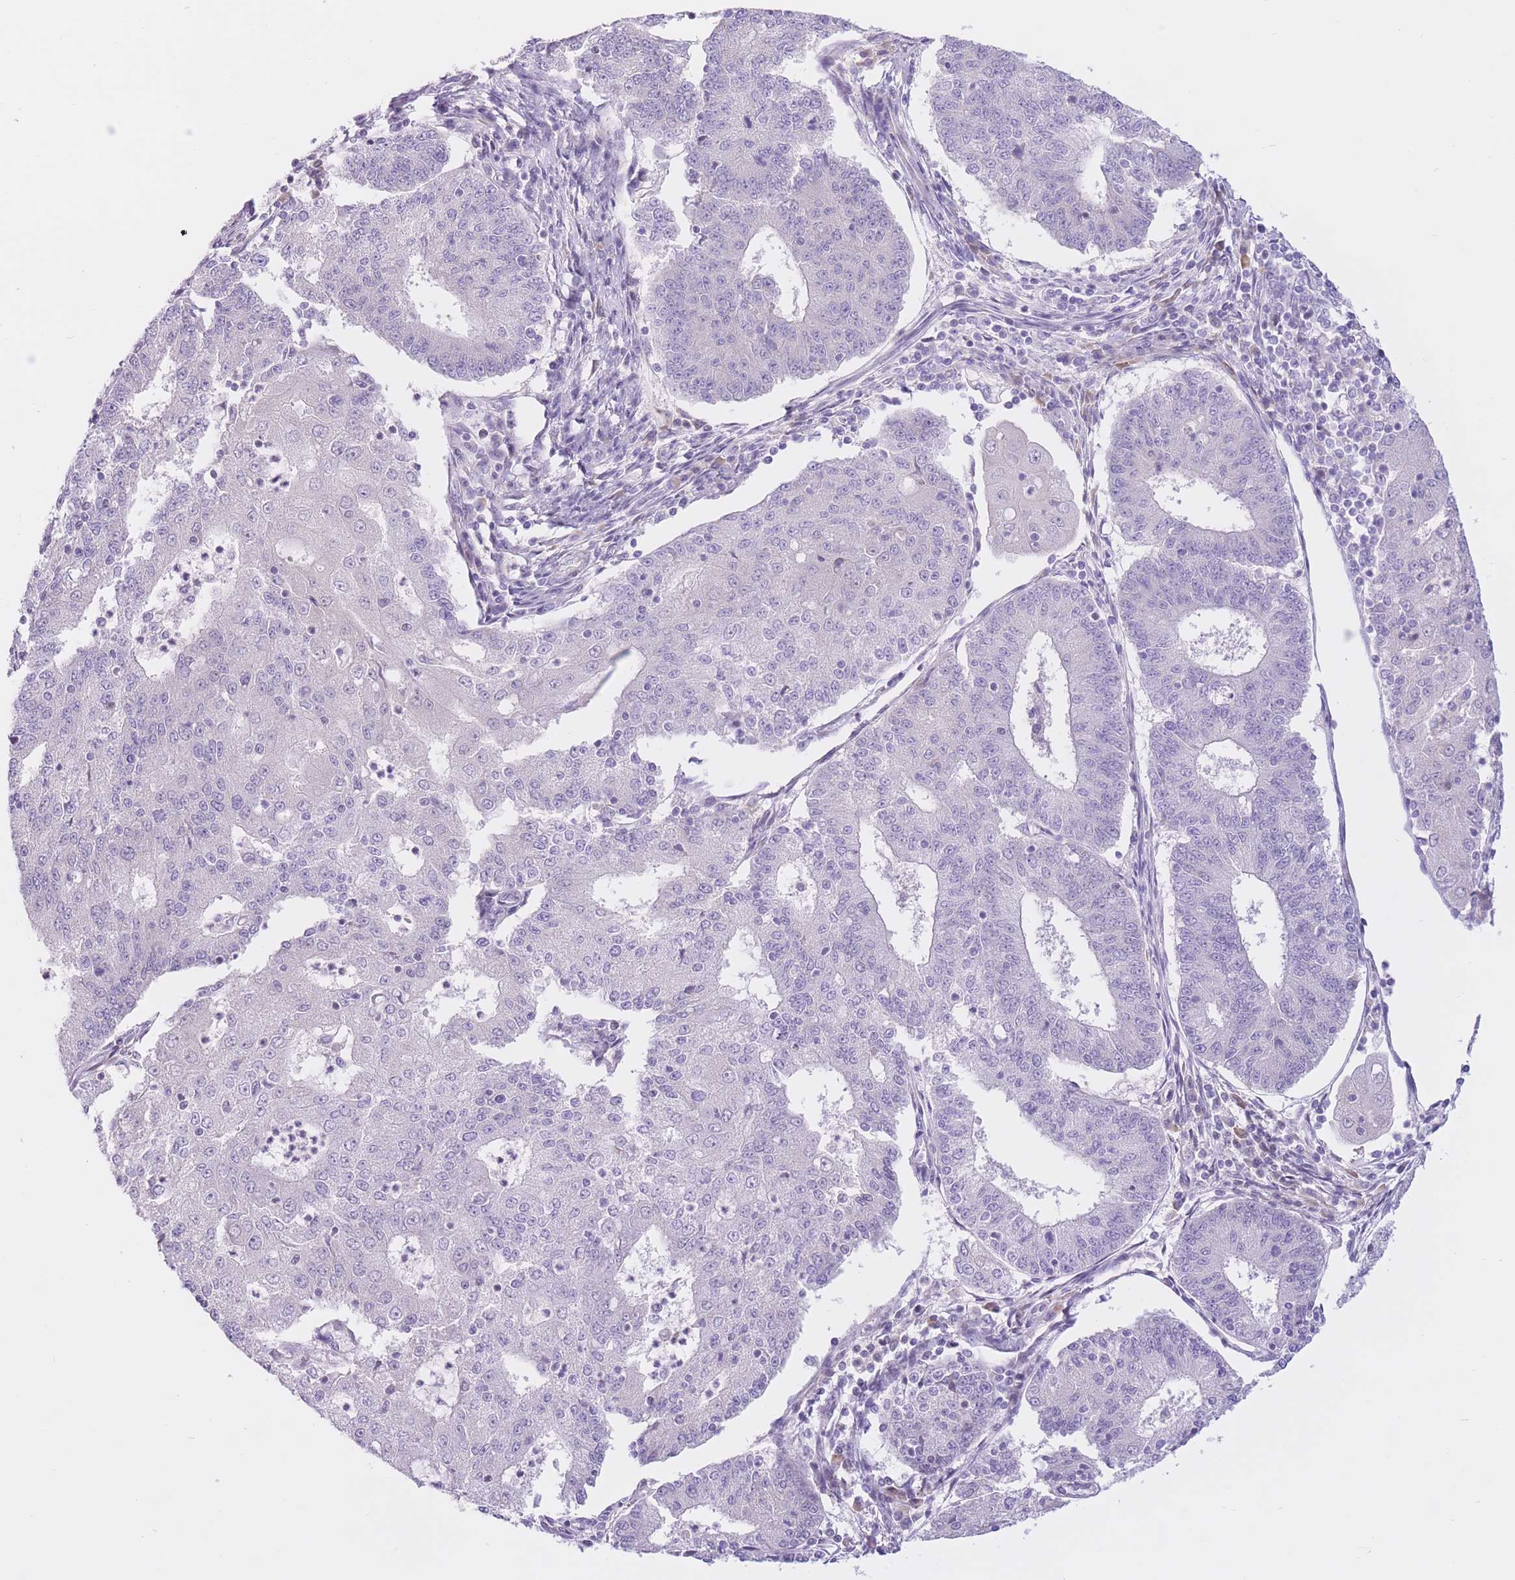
{"staining": {"intensity": "negative", "quantity": "none", "location": "none"}, "tissue": "endometrial cancer", "cell_type": "Tumor cells", "image_type": "cancer", "snomed": [{"axis": "morphology", "description": "Adenocarcinoma, NOS"}, {"axis": "topography", "description": "Endometrium"}], "caption": "Tumor cells are negative for brown protein staining in endometrial cancer (adenocarcinoma).", "gene": "RPL39L", "patient": {"sex": "female", "age": 56}}